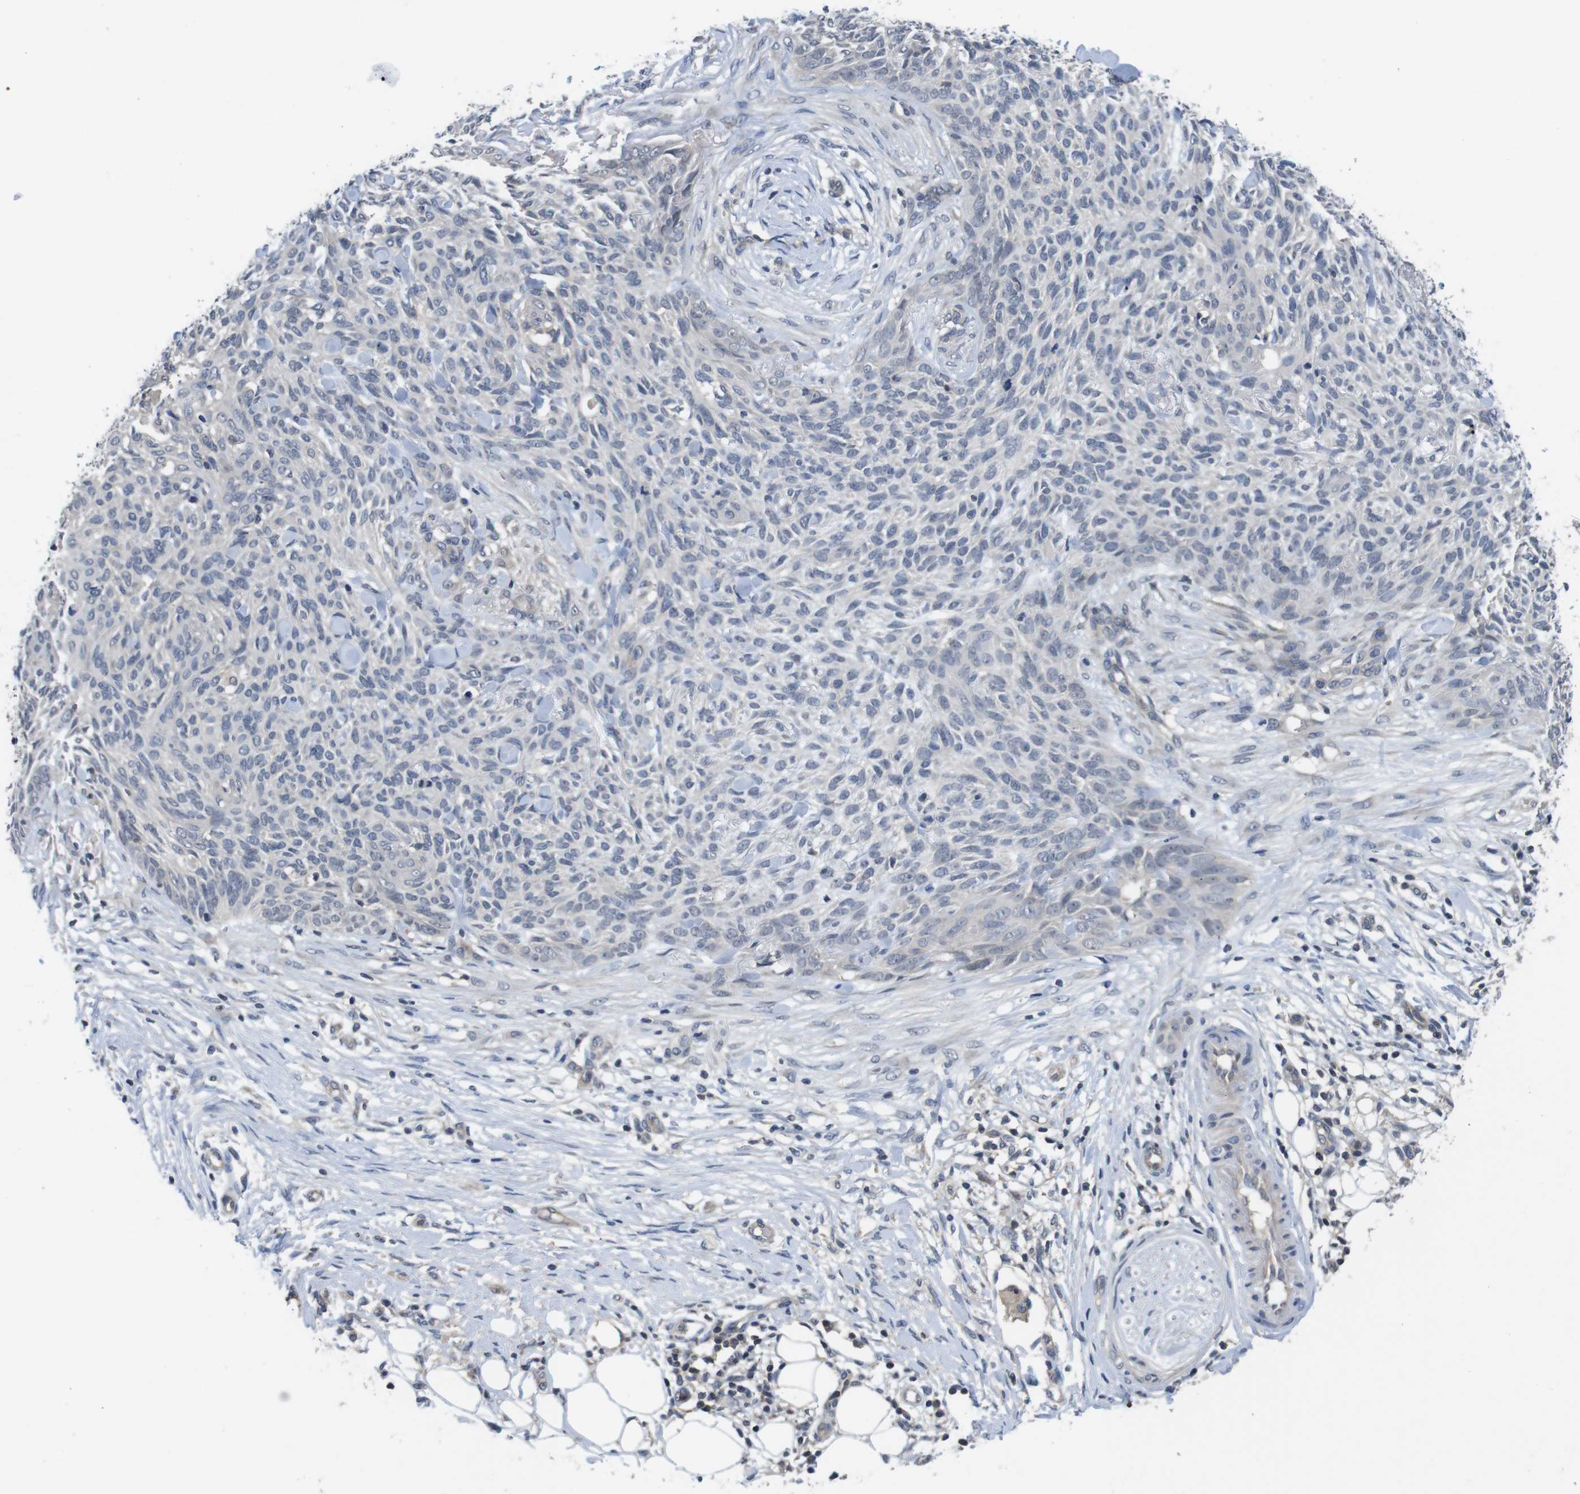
{"staining": {"intensity": "negative", "quantity": "none", "location": "none"}, "tissue": "skin cancer", "cell_type": "Tumor cells", "image_type": "cancer", "snomed": [{"axis": "morphology", "description": "Basal cell carcinoma"}, {"axis": "topography", "description": "Skin"}], "caption": "Micrograph shows no significant protein positivity in tumor cells of skin basal cell carcinoma.", "gene": "FADD", "patient": {"sex": "female", "age": 84}}